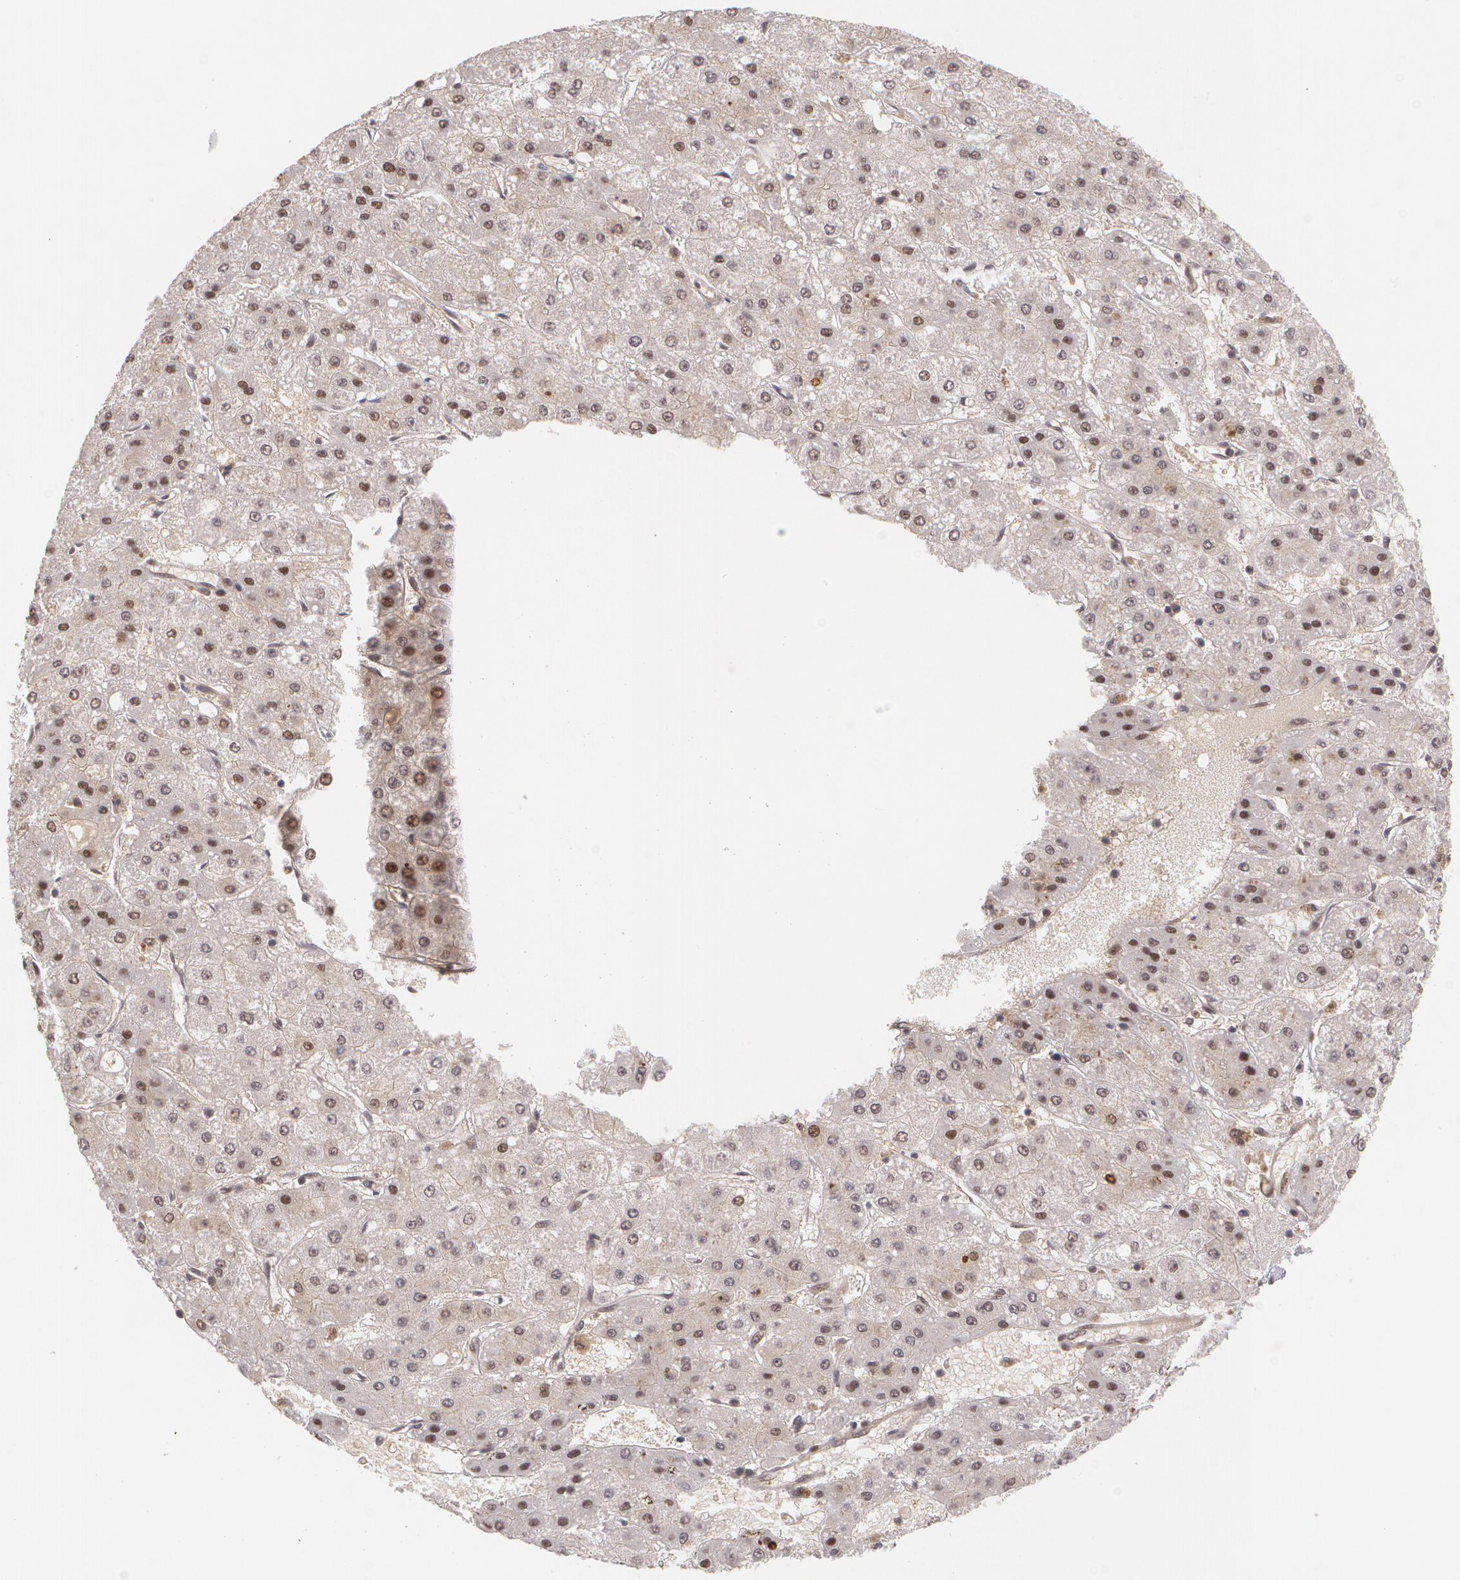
{"staining": {"intensity": "moderate", "quantity": "25%-75%", "location": "nuclear"}, "tissue": "liver cancer", "cell_type": "Tumor cells", "image_type": "cancer", "snomed": [{"axis": "morphology", "description": "Carcinoma, Hepatocellular, NOS"}, {"axis": "topography", "description": "Liver"}], "caption": "Tumor cells demonstrate medium levels of moderate nuclear positivity in about 25%-75% of cells in liver cancer.", "gene": "CUL2", "patient": {"sex": "female", "age": 52}}